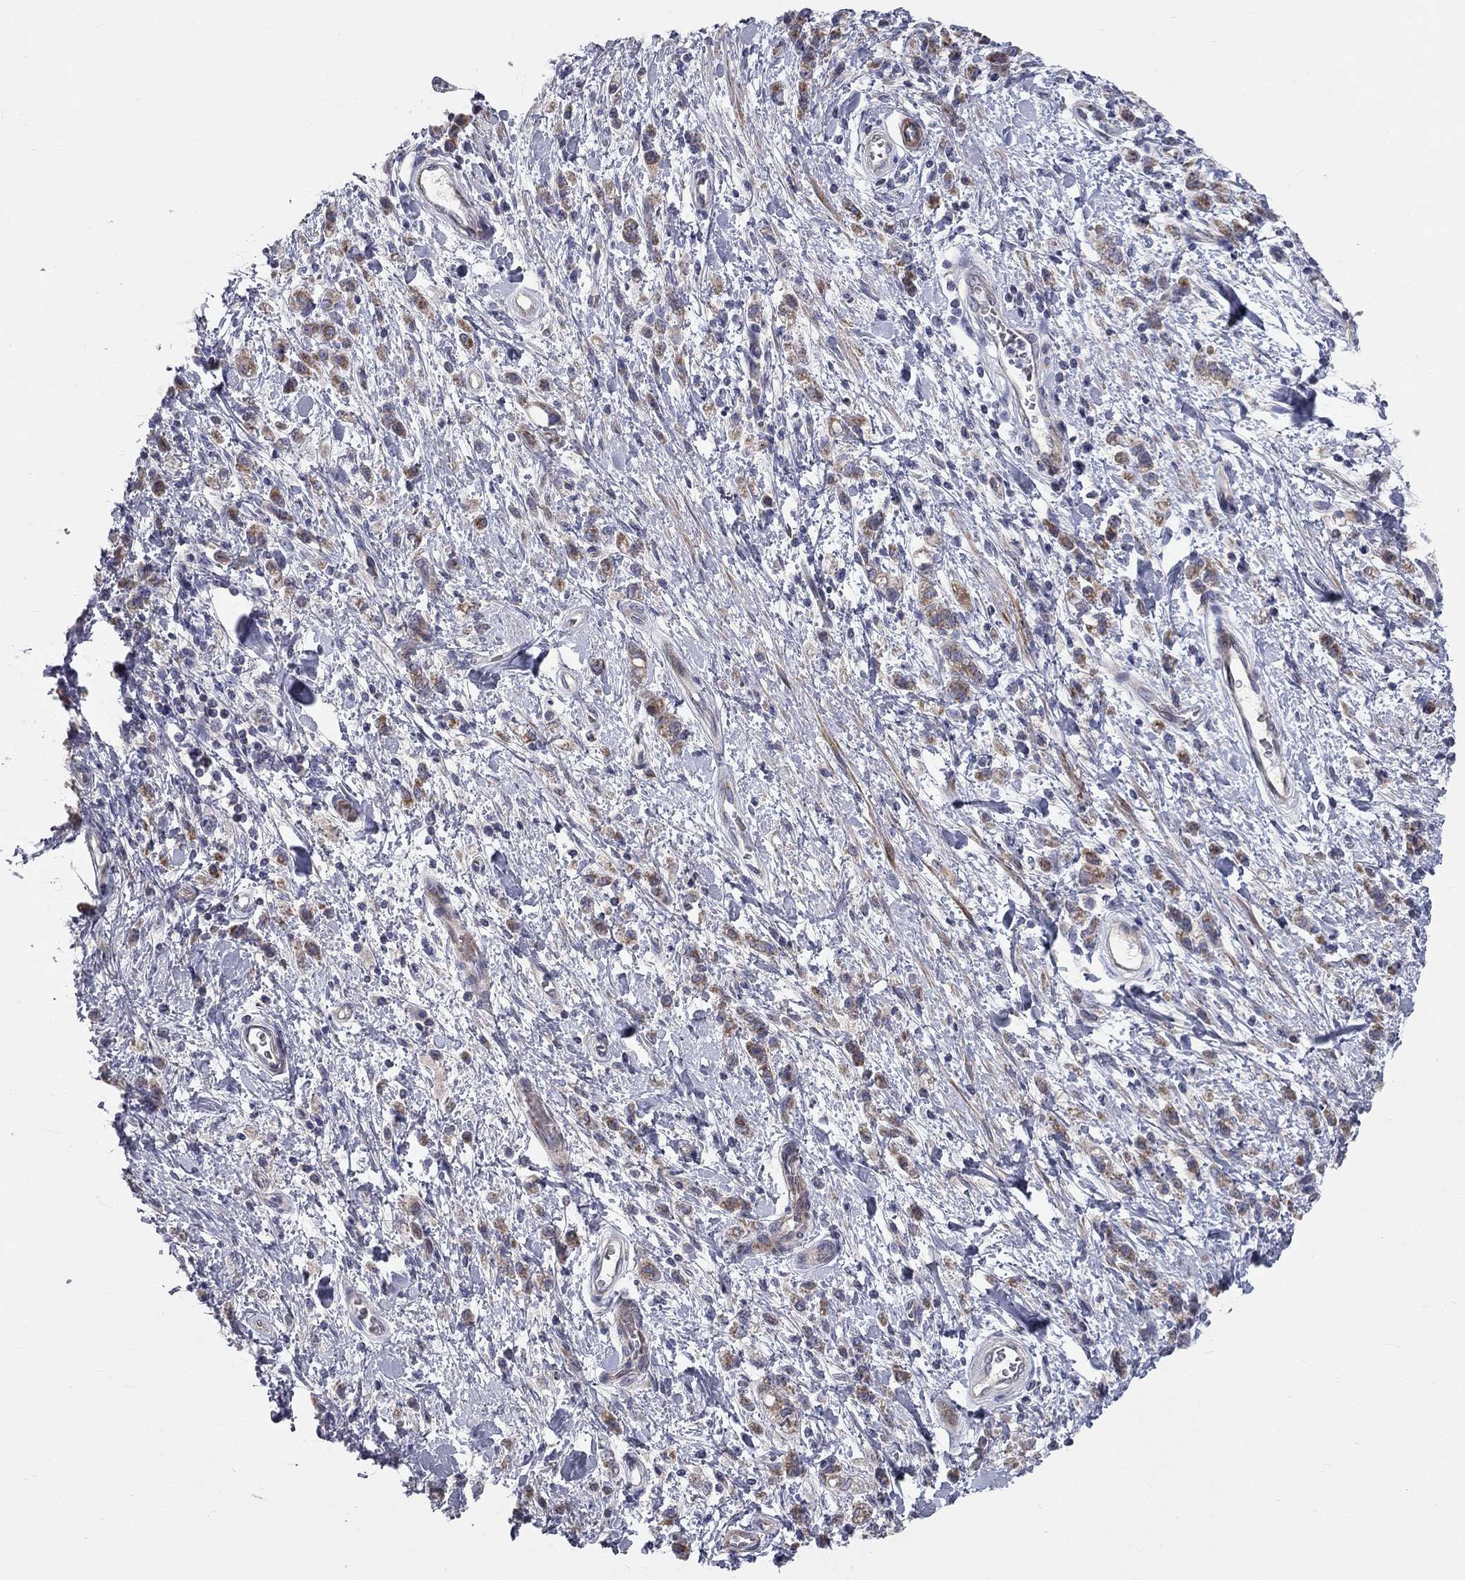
{"staining": {"intensity": "strong", "quantity": "<25%", "location": "cytoplasmic/membranous"}, "tissue": "stomach cancer", "cell_type": "Tumor cells", "image_type": "cancer", "snomed": [{"axis": "morphology", "description": "Adenocarcinoma, NOS"}, {"axis": "topography", "description": "Stomach"}], "caption": "Immunohistochemistry staining of stomach cancer, which exhibits medium levels of strong cytoplasmic/membranous positivity in approximately <25% of tumor cells indicating strong cytoplasmic/membranous protein staining. The staining was performed using DAB (3,3'-diaminobenzidine) (brown) for protein detection and nuclei were counterstained in hematoxylin (blue).", "gene": "KANSL1L", "patient": {"sex": "male", "age": 77}}